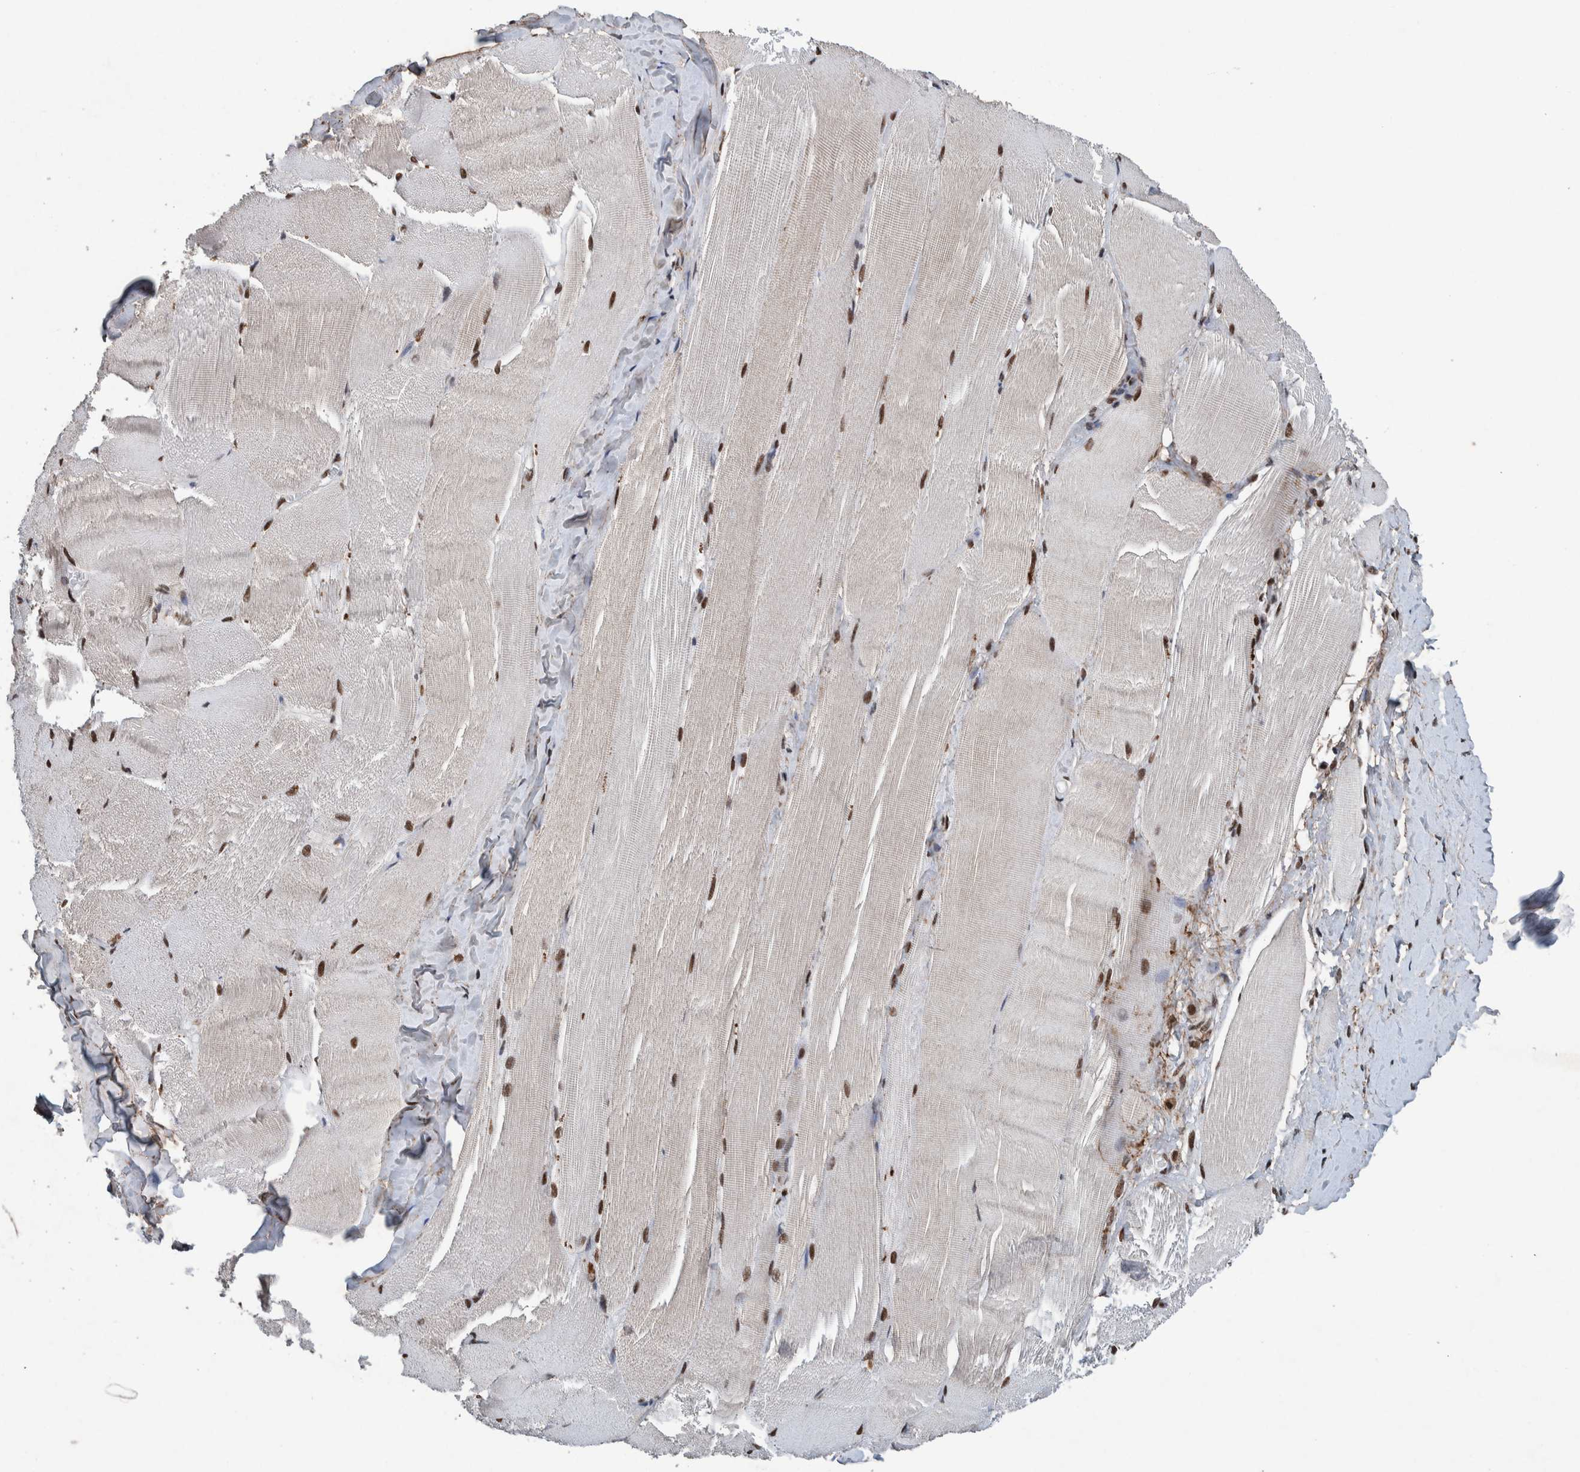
{"staining": {"intensity": "moderate", "quantity": "25%-75%", "location": "nuclear"}, "tissue": "skeletal muscle", "cell_type": "Myocytes", "image_type": "normal", "snomed": [{"axis": "morphology", "description": "Normal tissue, NOS"}, {"axis": "morphology", "description": "Squamous cell carcinoma, NOS"}, {"axis": "topography", "description": "Skeletal muscle"}], "caption": "The image exhibits staining of unremarkable skeletal muscle, revealing moderate nuclear protein expression (brown color) within myocytes. (DAB IHC with brightfield microscopy, high magnification).", "gene": "TAF10", "patient": {"sex": "male", "age": 51}}